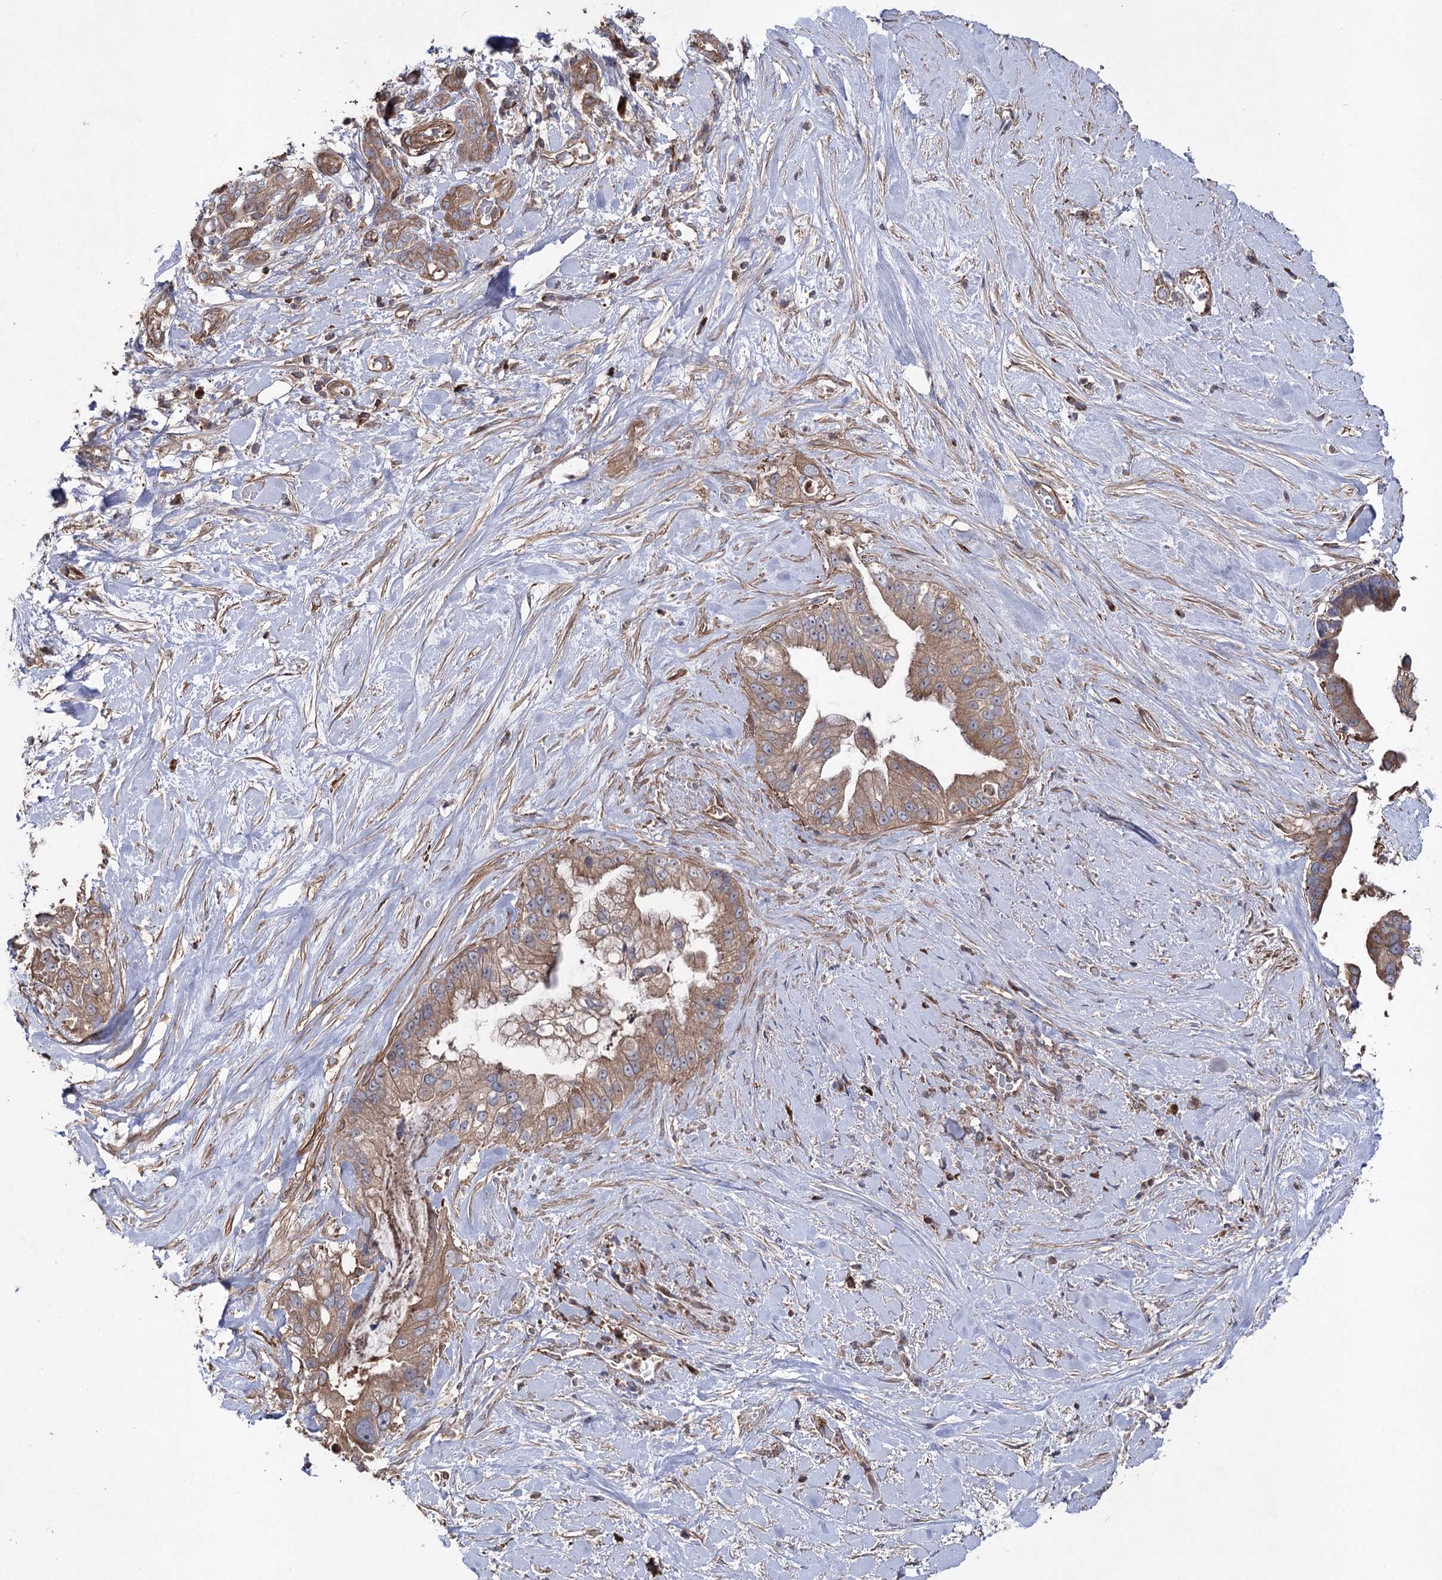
{"staining": {"intensity": "moderate", "quantity": ">75%", "location": "cytoplasmic/membranous"}, "tissue": "pancreatic cancer", "cell_type": "Tumor cells", "image_type": "cancer", "snomed": [{"axis": "morphology", "description": "Inflammation, NOS"}, {"axis": "morphology", "description": "Adenocarcinoma, NOS"}, {"axis": "topography", "description": "Pancreas"}], "caption": "Adenocarcinoma (pancreatic) tissue demonstrates moderate cytoplasmic/membranous expression in approximately >75% of tumor cells, visualized by immunohistochemistry.", "gene": "LARS2", "patient": {"sex": "female", "age": 56}}